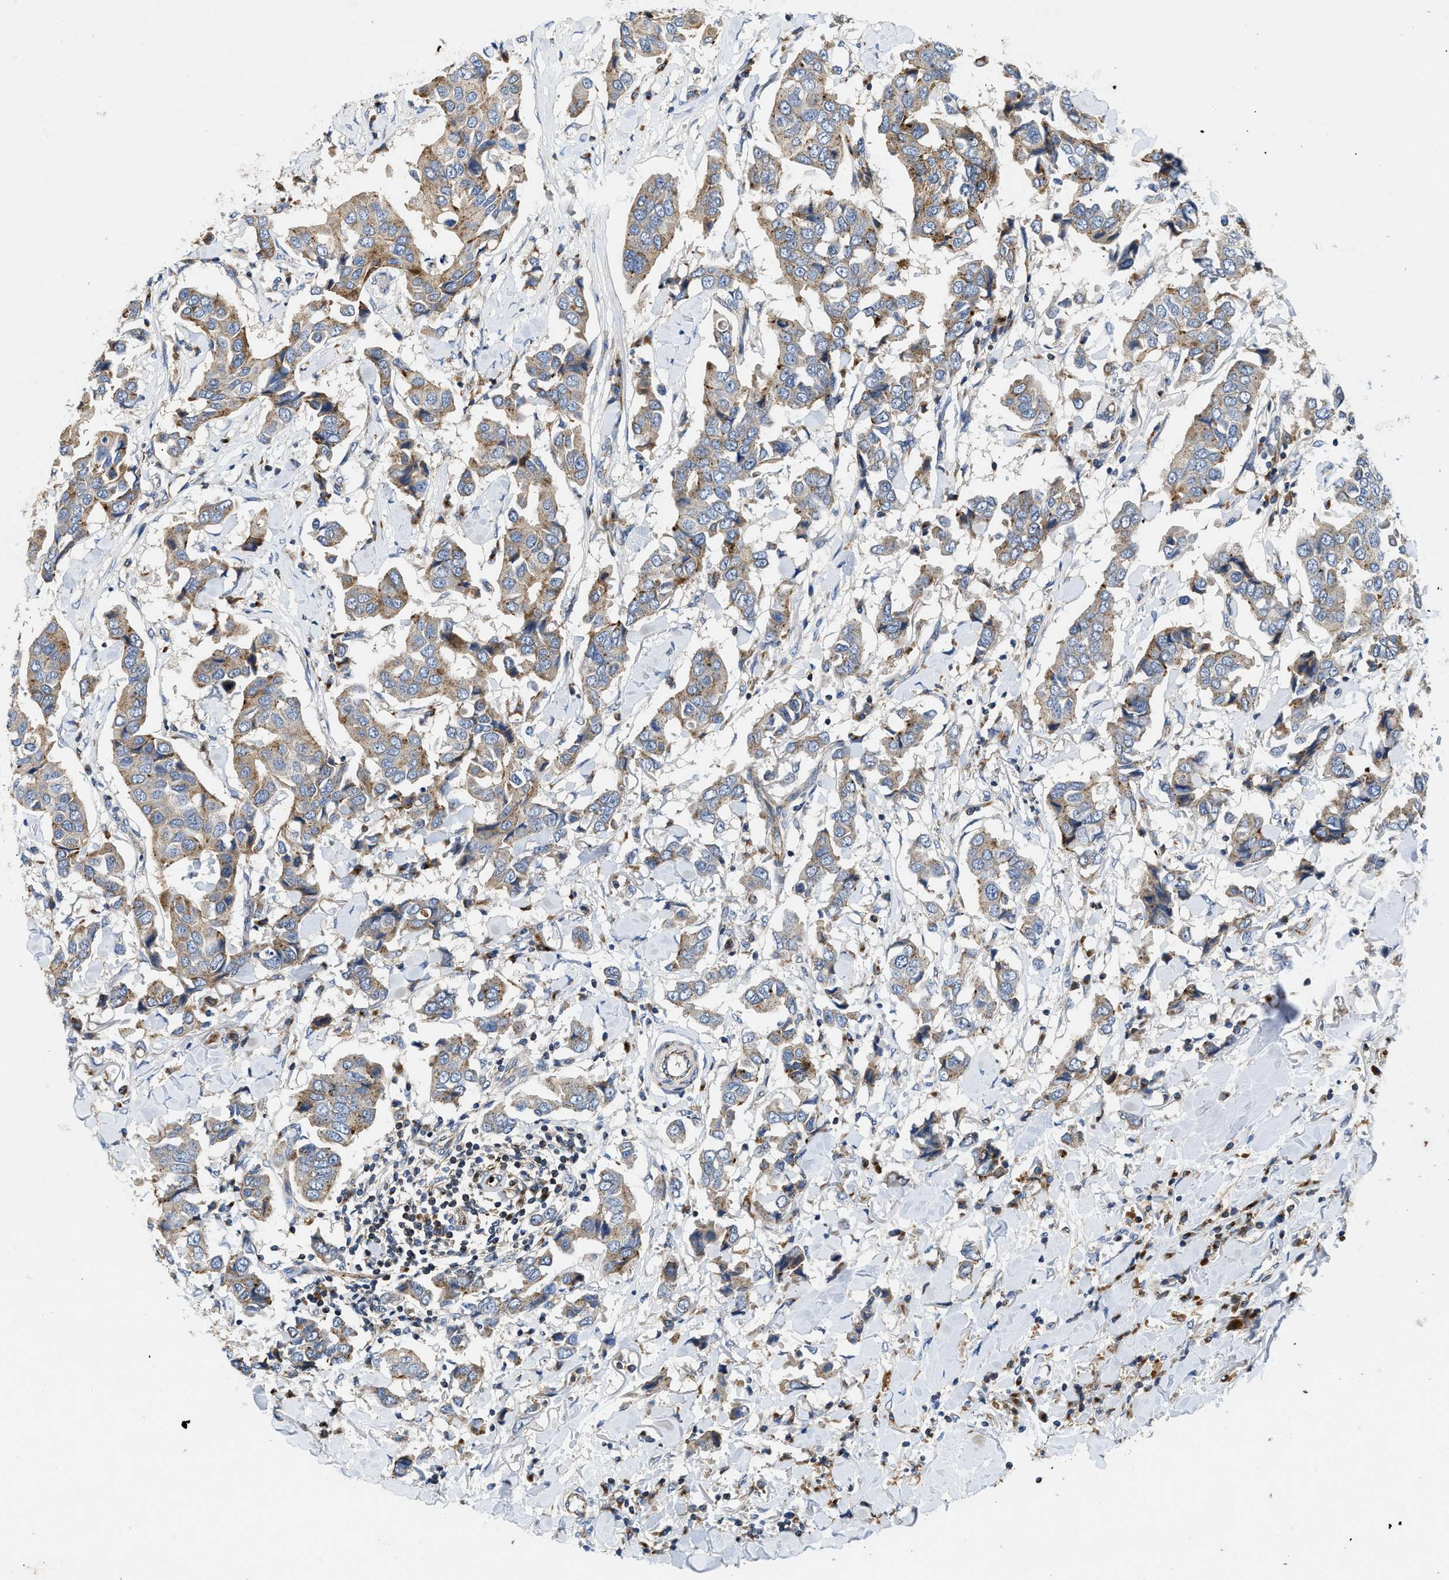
{"staining": {"intensity": "weak", "quantity": ">75%", "location": "cytoplasmic/membranous"}, "tissue": "breast cancer", "cell_type": "Tumor cells", "image_type": "cancer", "snomed": [{"axis": "morphology", "description": "Duct carcinoma"}, {"axis": "topography", "description": "Breast"}], "caption": "Intraductal carcinoma (breast) stained with a protein marker displays weak staining in tumor cells.", "gene": "ENPP4", "patient": {"sex": "female", "age": 80}}